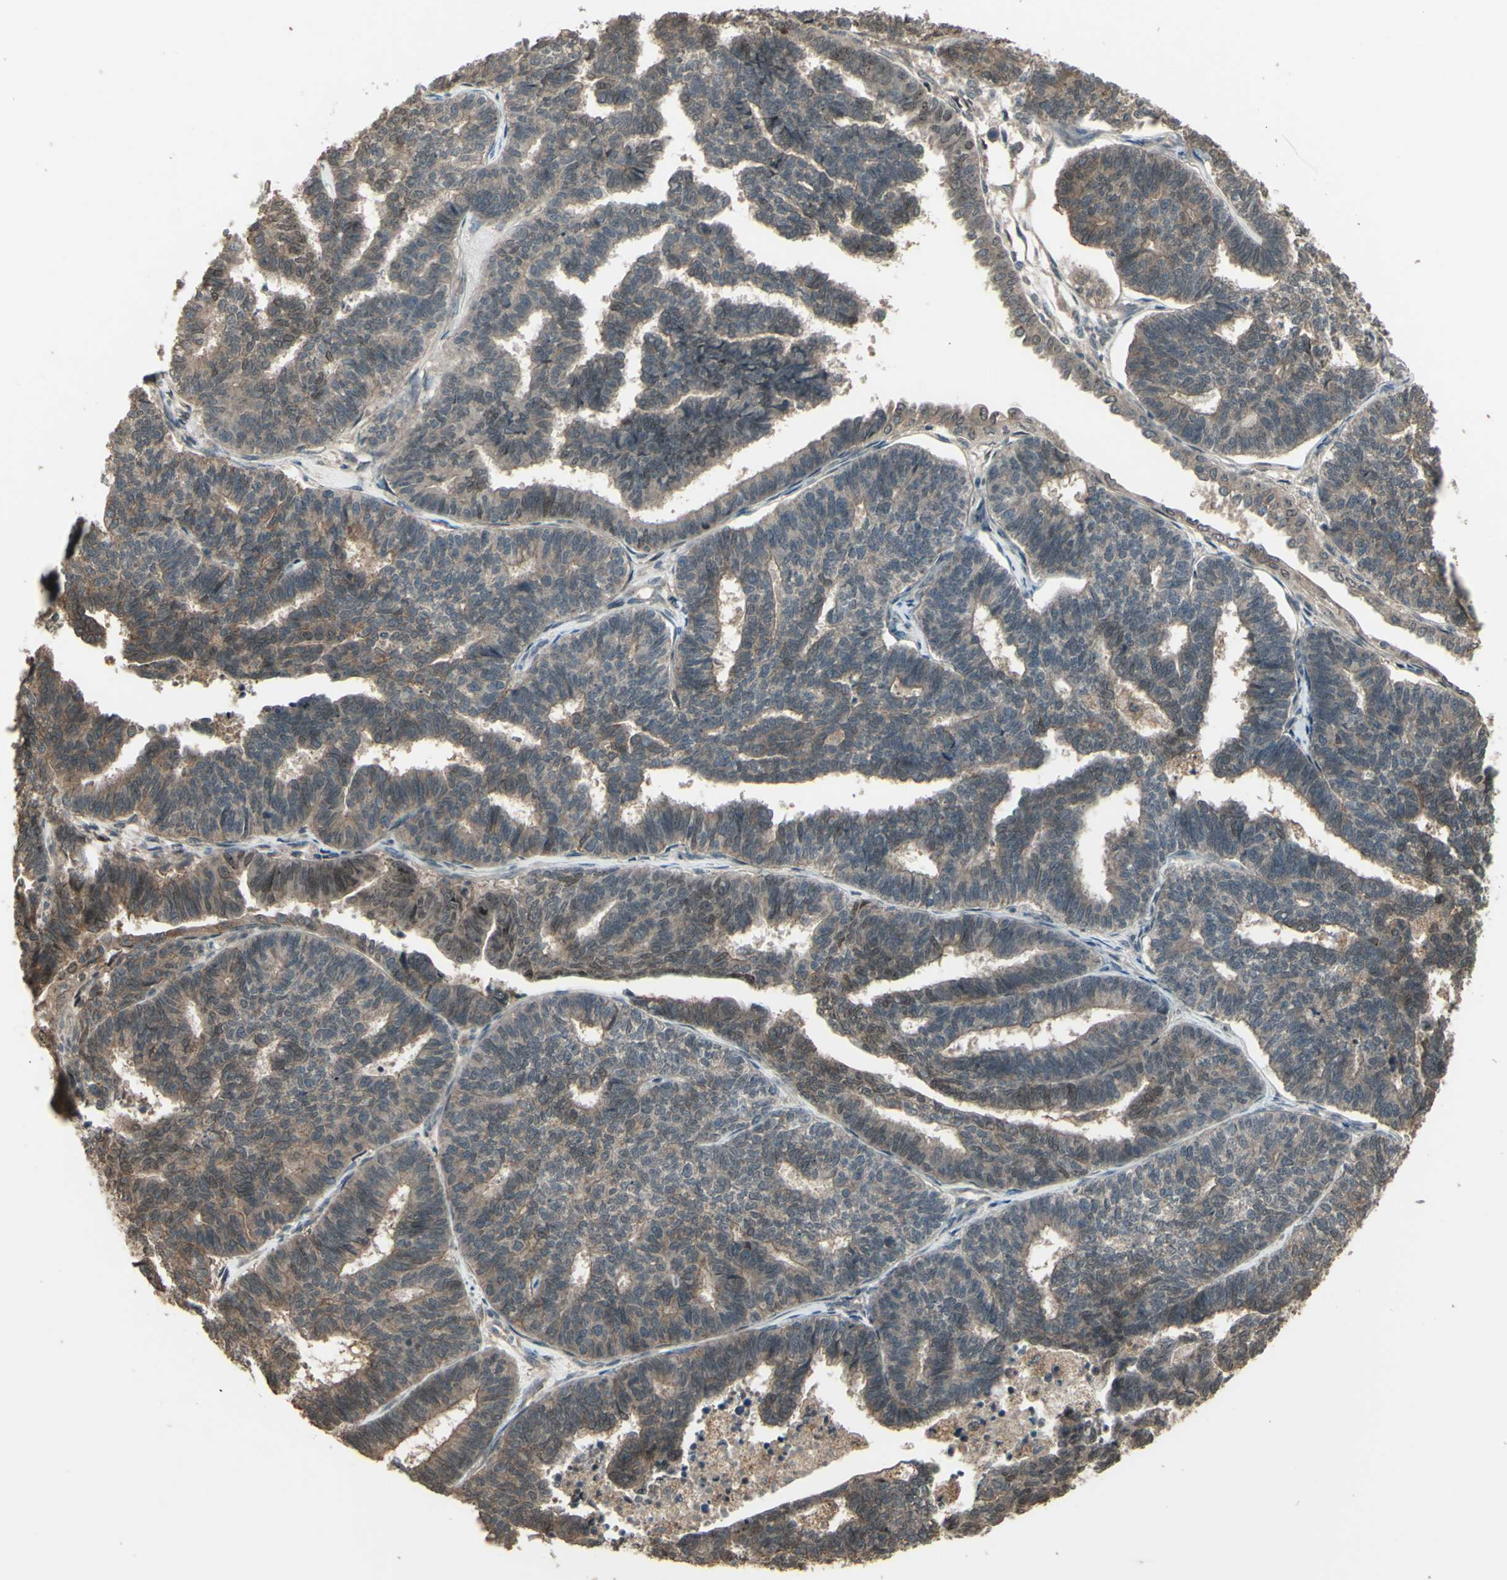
{"staining": {"intensity": "weak", "quantity": ">75%", "location": "cytoplasmic/membranous"}, "tissue": "endometrial cancer", "cell_type": "Tumor cells", "image_type": "cancer", "snomed": [{"axis": "morphology", "description": "Adenocarcinoma, NOS"}, {"axis": "topography", "description": "Endometrium"}], "caption": "IHC staining of endometrial cancer (adenocarcinoma), which demonstrates low levels of weak cytoplasmic/membranous positivity in about >75% of tumor cells indicating weak cytoplasmic/membranous protein staining. The staining was performed using DAB (brown) for protein detection and nuclei were counterstained in hematoxylin (blue).", "gene": "GNAS", "patient": {"sex": "female", "age": 70}}